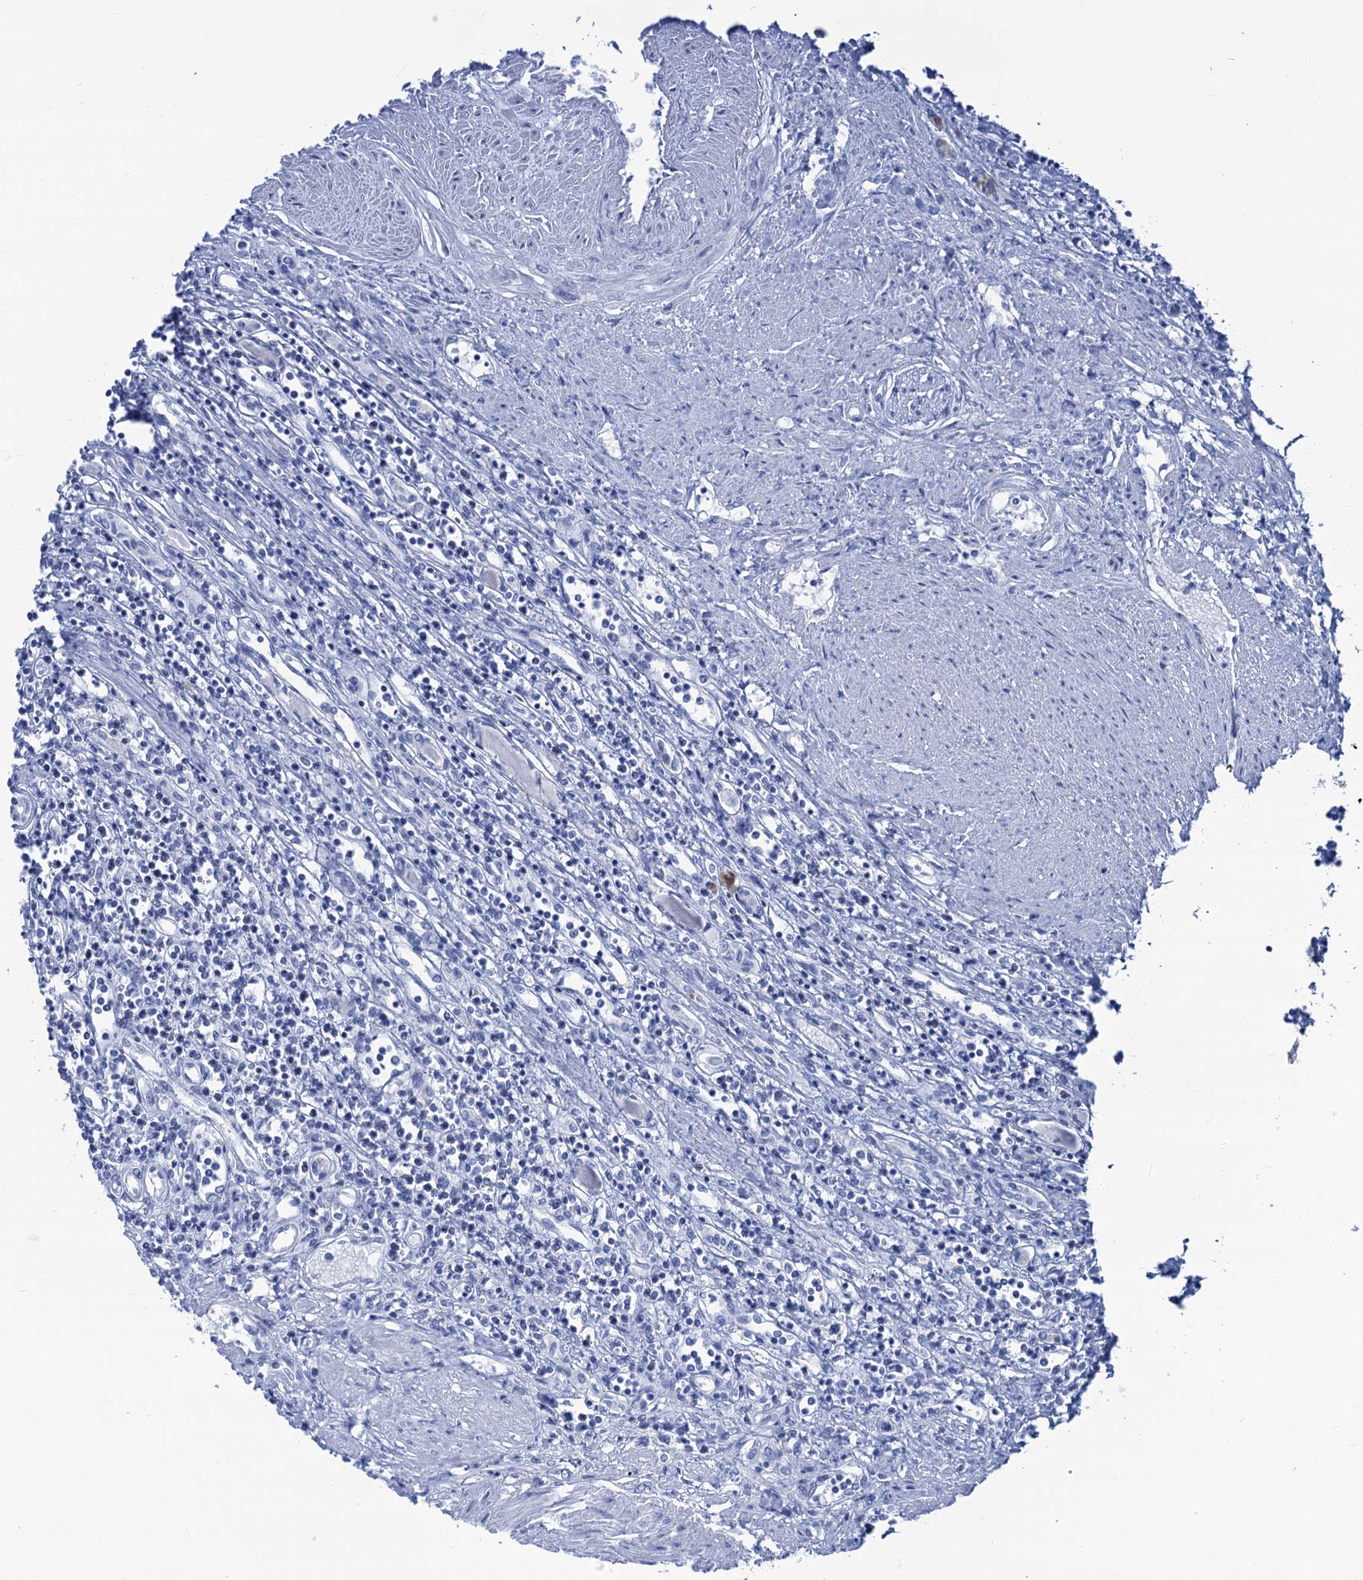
{"staining": {"intensity": "negative", "quantity": "none", "location": "none"}, "tissue": "renal cancer", "cell_type": "Tumor cells", "image_type": "cancer", "snomed": [{"axis": "morphology", "description": "Adenocarcinoma, NOS"}, {"axis": "topography", "description": "Kidney"}], "caption": "An immunohistochemistry (IHC) micrograph of renal cancer (adenocarcinoma) is shown. There is no staining in tumor cells of renal cancer (adenocarcinoma).", "gene": "CABYR", "patient": {"sex": "male", "age": 59}}